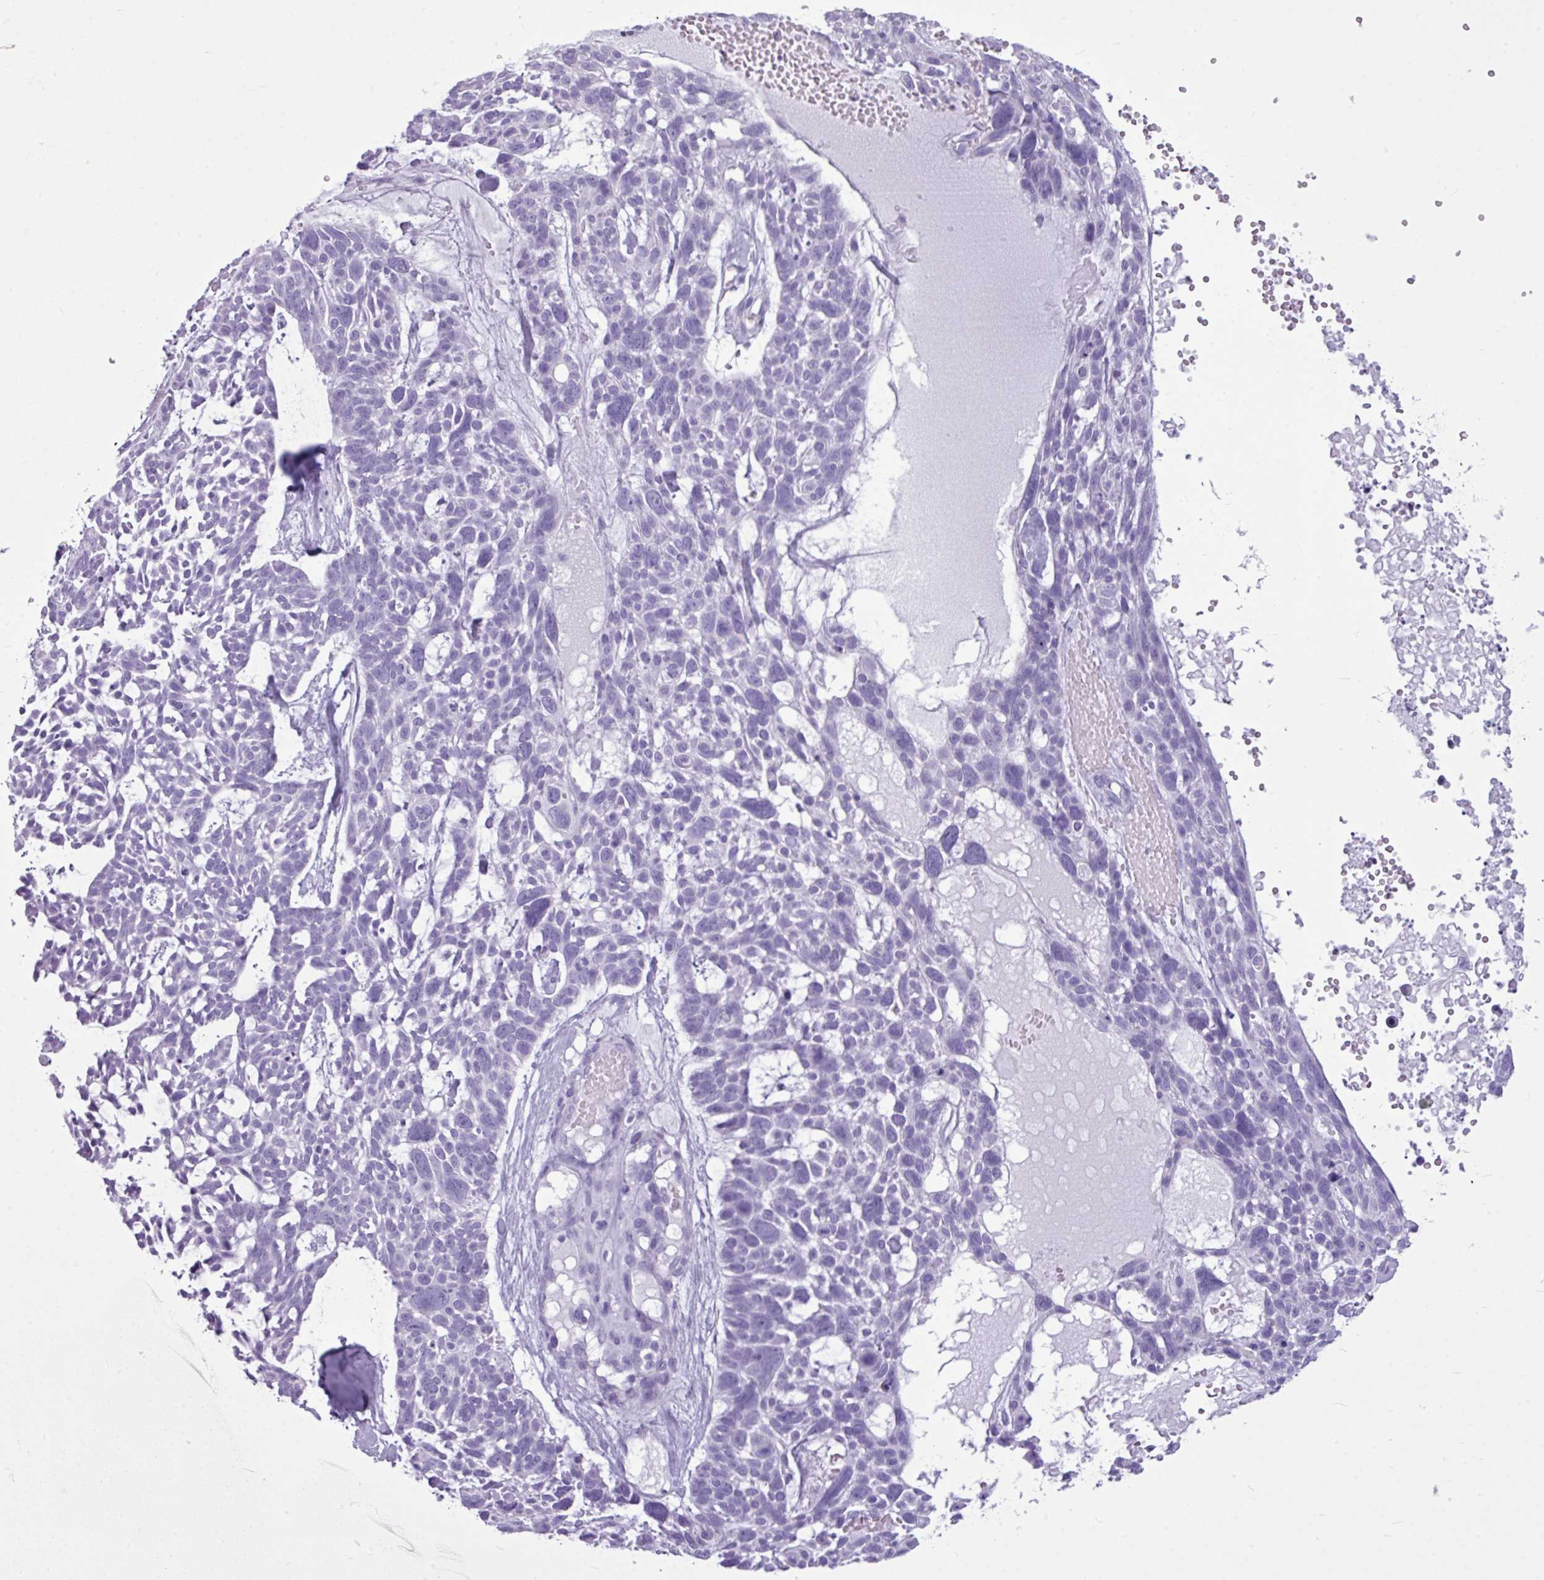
{"staining": {"intensity": "negative", "quantity": "none", "location": "none"}, "tissue": "skin cancer", "cell_type": "Tumor cells", "image_type": "cancer", "snomed": [{"axis": "morphology", "description": "Basal cell carcinoma"}, {"axis": "topography", "description": "Skin"}], "caption": "Immunohistochemistry (IHC) of human skin cancer demonstrates no expression in tumor cells.", "gene": "AMY1B", "patient": {"sex": "male", "age": 88}}